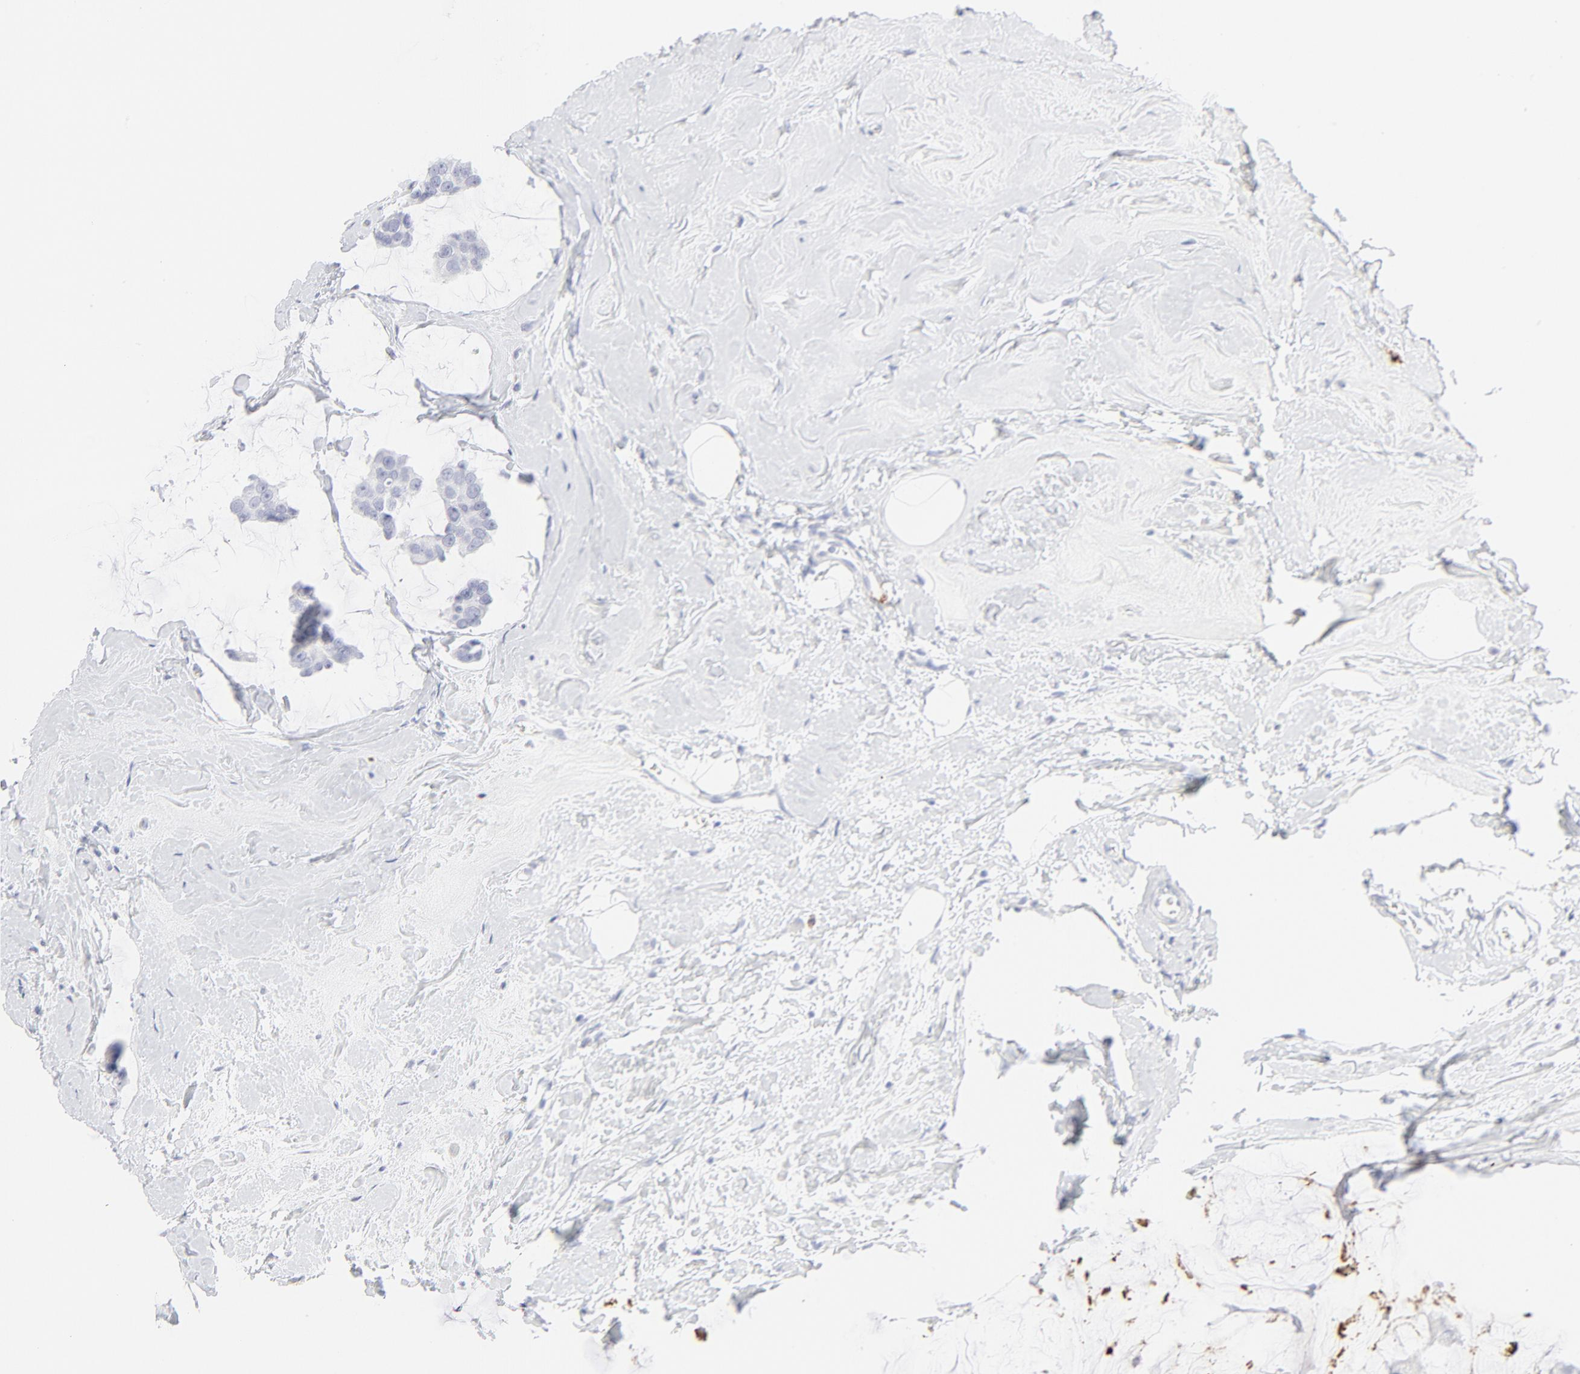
{"staining": {"intensity": "negative", "quantity": "none", "location": "none"}, "tissue": "breast cancer", "cell_type": "Tumor cells", "image_type": "cancer", "snomed": [{"axis": "morphology", "description": "Normal tissue, NOS"}, {"axis": "morphology", "description": "Duct carcinoma"}, {"axis": "topography", "description": "Breast"}], "caption": "Protein analysis of breast cancer (intraductal carcinoma) shows no significant positivity in tumor cells.", "gene": "CCR7", "patient": {"sex": "female", "age": 50}}